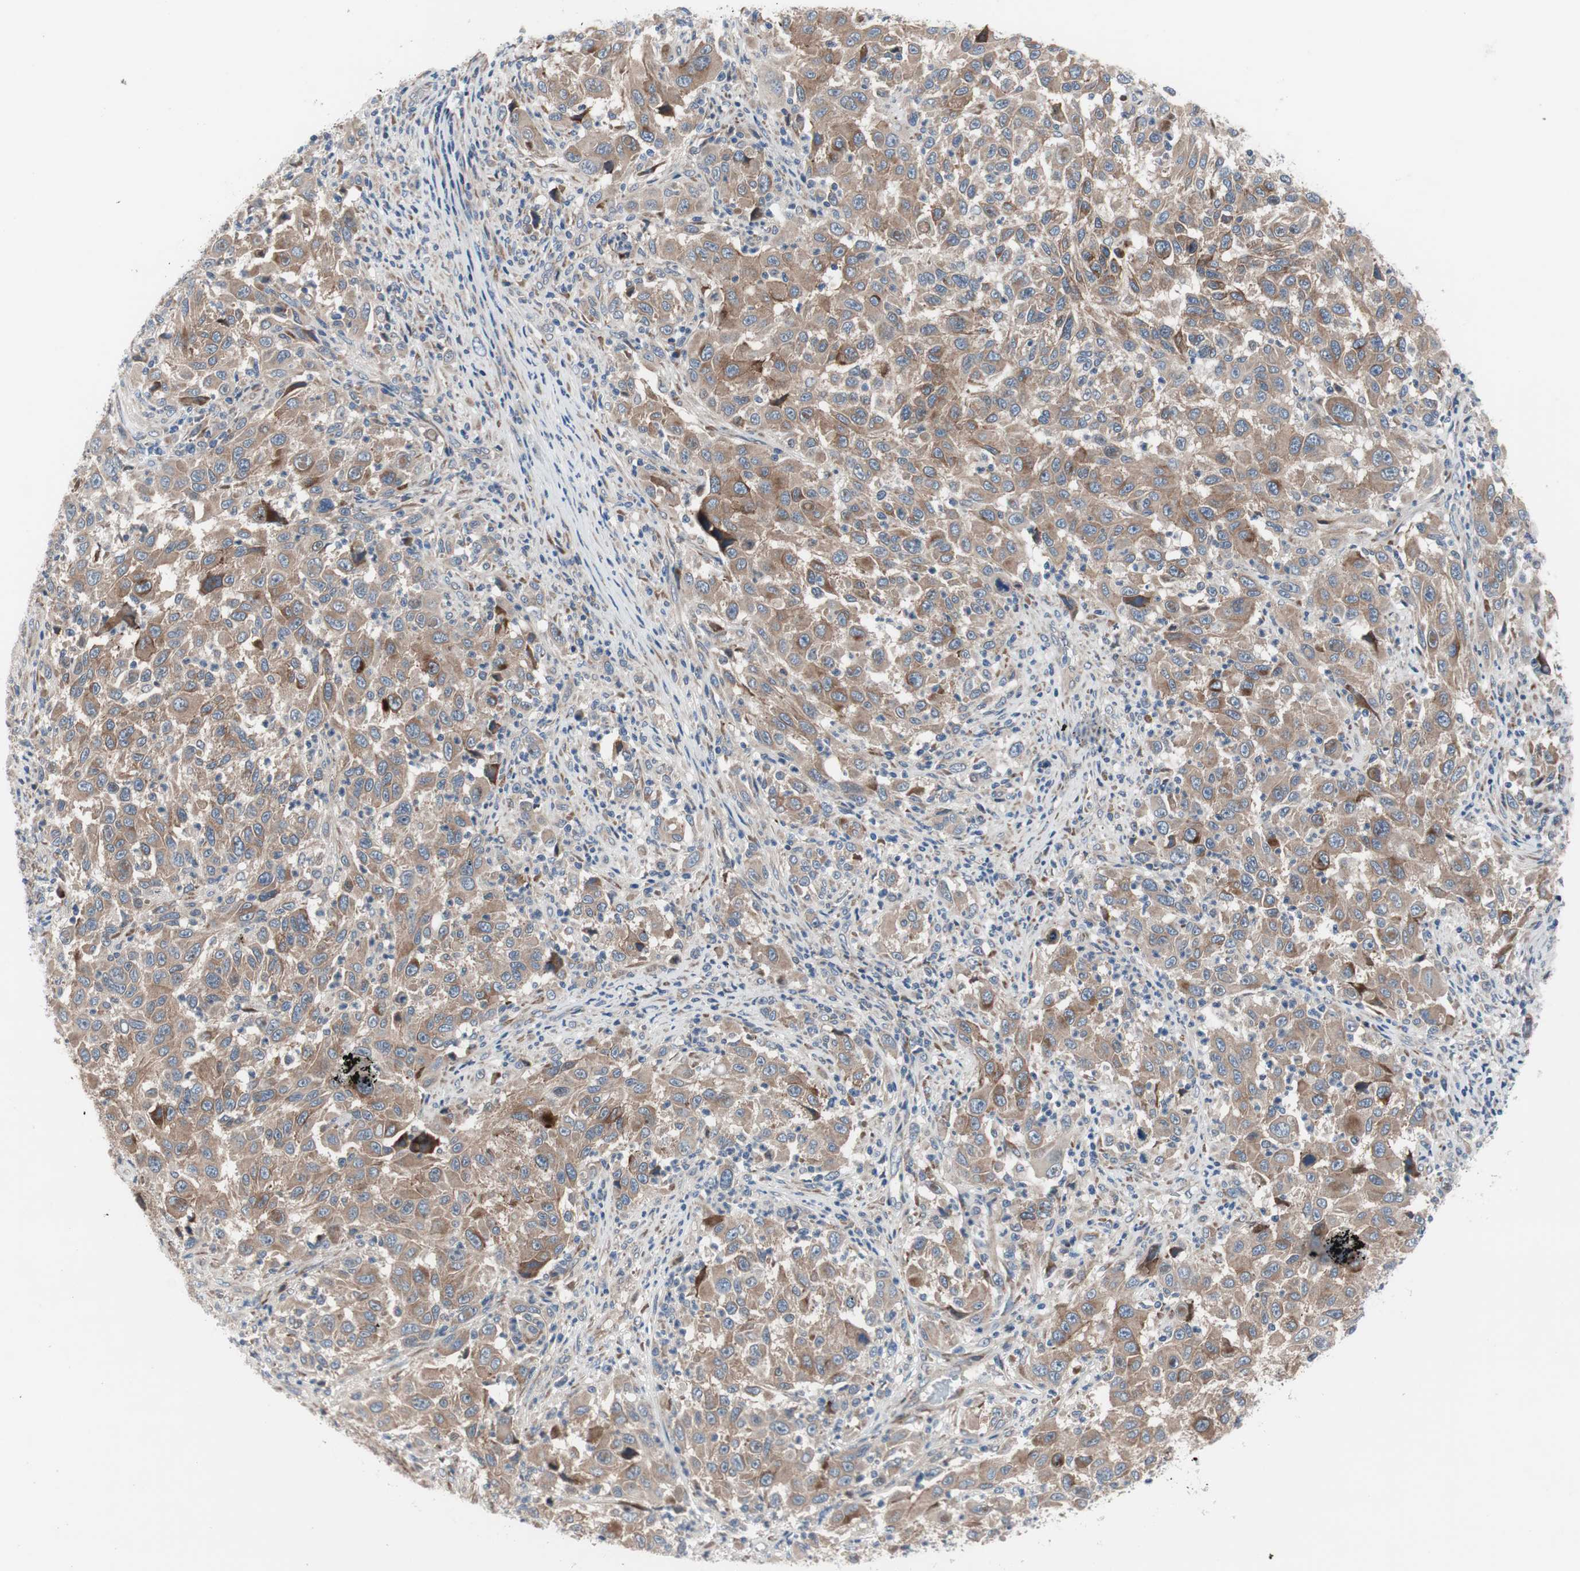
{"staining": {"intensity": "weak", "quantity": ">75%", "location": "cytoplasmic/membranous"}, "tissue": "melanoma", "cell_type": "Tumor cells", "image_type": "cancer", "snomed": [{"axis": "morphology", "description": "Malignant melanoma, Metastatic site"}, {"axis": "topography", "description": "Lymph node"}], "caption": "Malignant melanoma (metastatic site) stained for a protein (brown) displays weak cytoplasmic/membranous positive positivity in about >75% of tumor cells.", "gene": "KANSL1", "patient": {"sex": "male", "age": 61}}